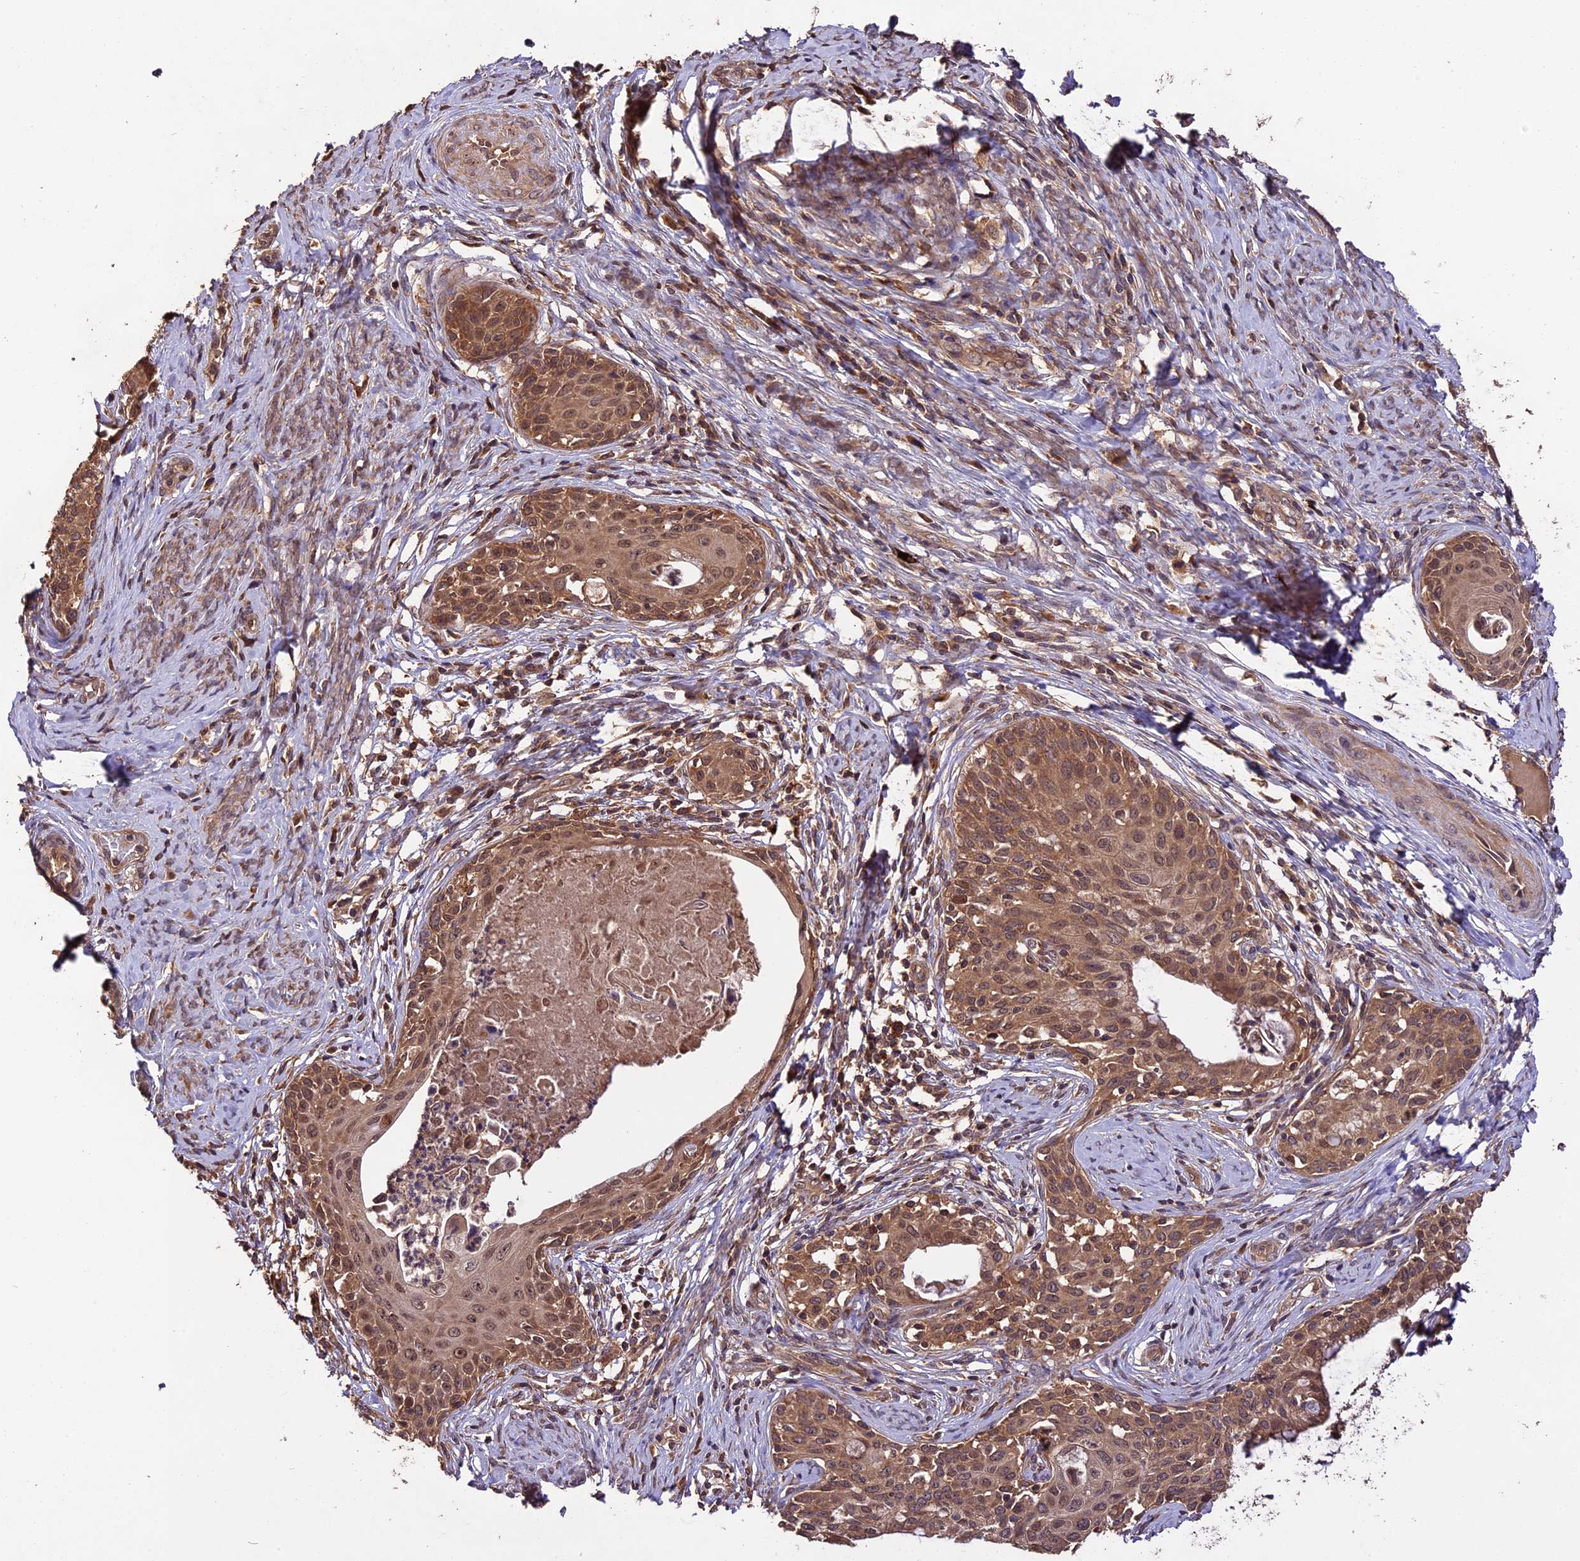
{"staining": {"intensity": "moderate", "quantity": ">75%", "location": "cytoplasmic/membranous,nuclear"}, "tissue": "cervical cancer", "cell_type": "Tumor cells", "image_type": "cancer", "snomed": [{"axis": "morphology", "description": "Squamous cell carcinoma, NOS"}, {"axis": "morphology", "description": "Adenocarcinoma, NOS"}, {"axis": "topography", "description": "Cervix"}], "caption": "Immunohistochemical staining of human squamous cell carcinoma (cervical) reveals moderate cytoplasmic/membranous and nuclear protein expression in approximately >75% of tumor cells.", "gene": "TRMT1", "patient": {"sex": "female", "age": 52}}